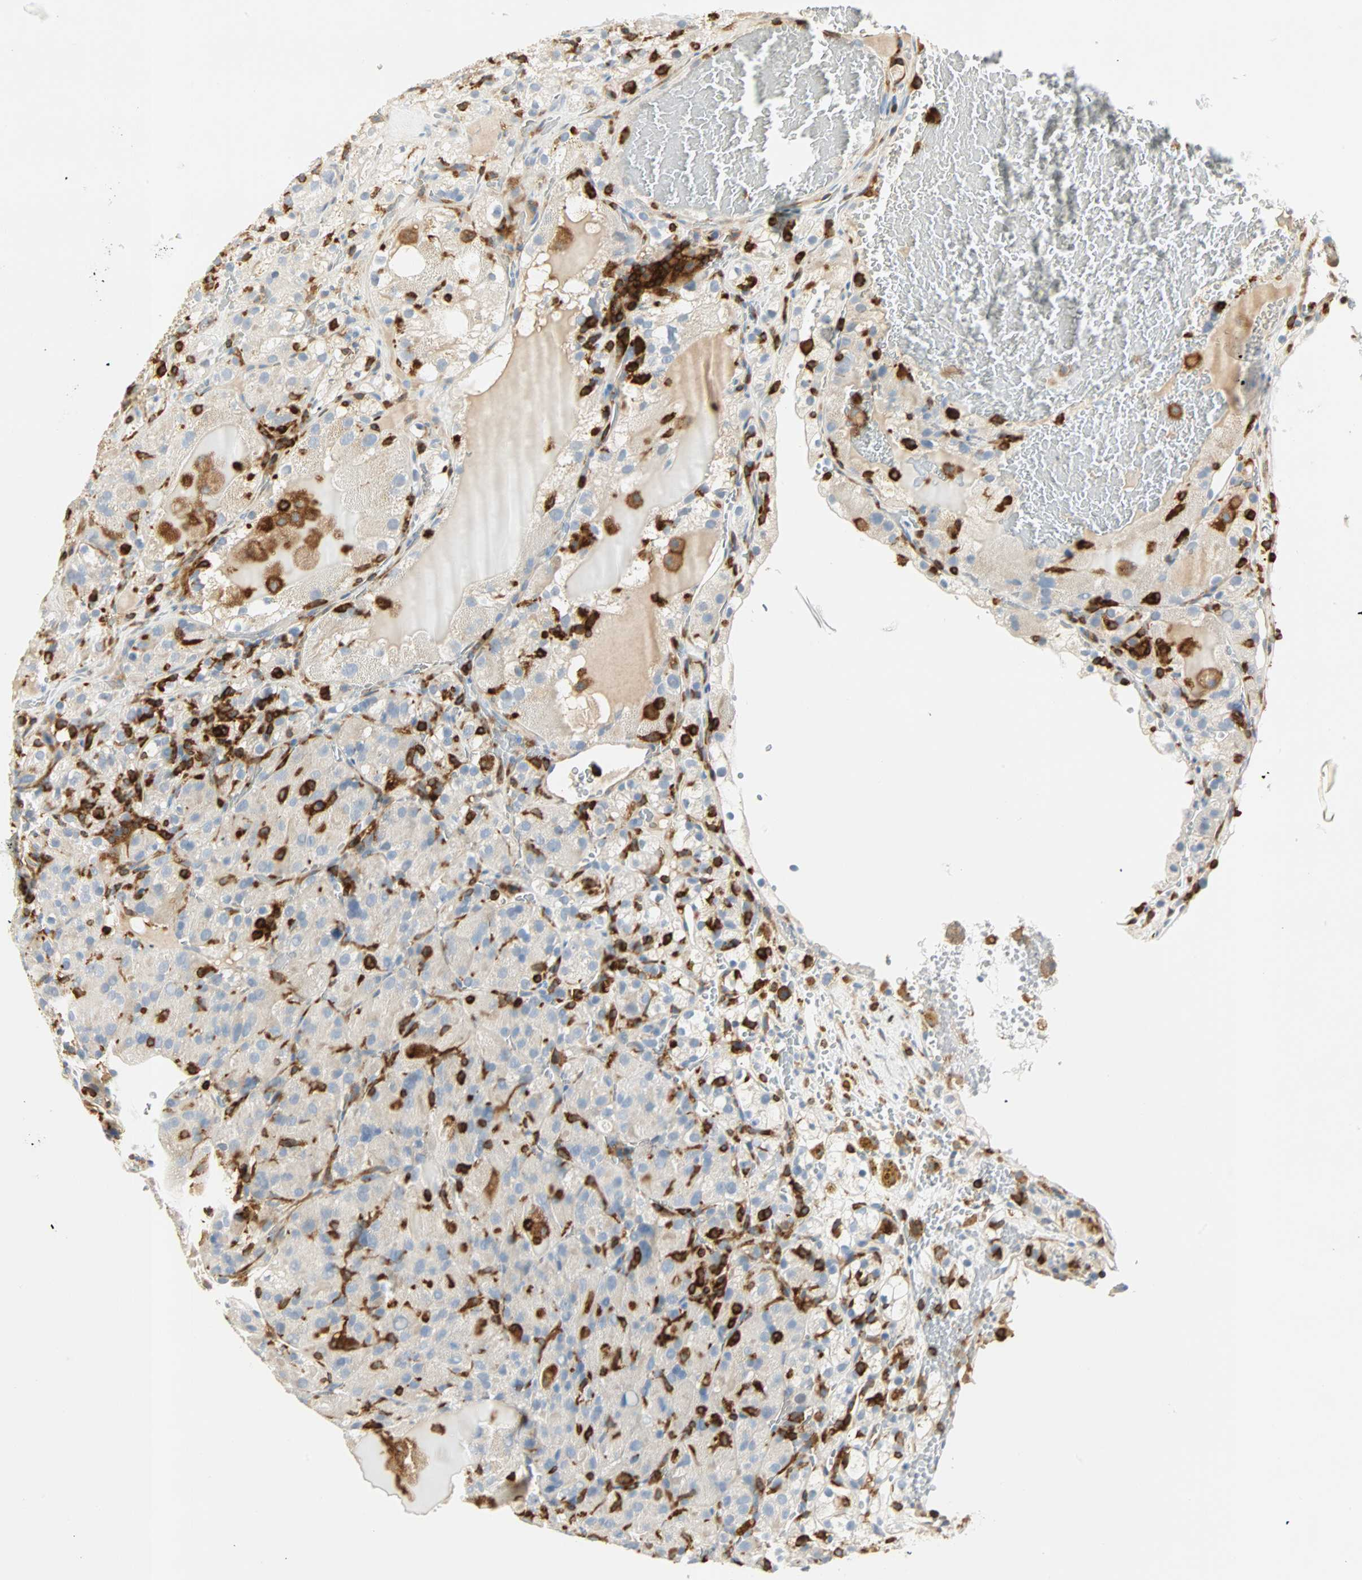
{"staining": {"intensity": "negative", "quantity": "none", "location": "none"}, "tissue": "renal cancer", "cell_type": "Tumor cells", "image_type": "cancer", "snomed": [{"axis": "morphology", "description": "Normal tissue, NOS"}, {"axis": "morphology", "description": "Adenocarcinoma, NOS"}, {"axis": "topography", "description": "Kidney"}], "caption": "High magnification brightfield microscopy of renal cancer stained with DAB (3,3'-diaminobenzidine) (brown) and counterstained with hematoxylin (blue): tumor cells show no significant staining.", "gene": "FMNL1", "patient": {"sex": "male", "age": 61}}